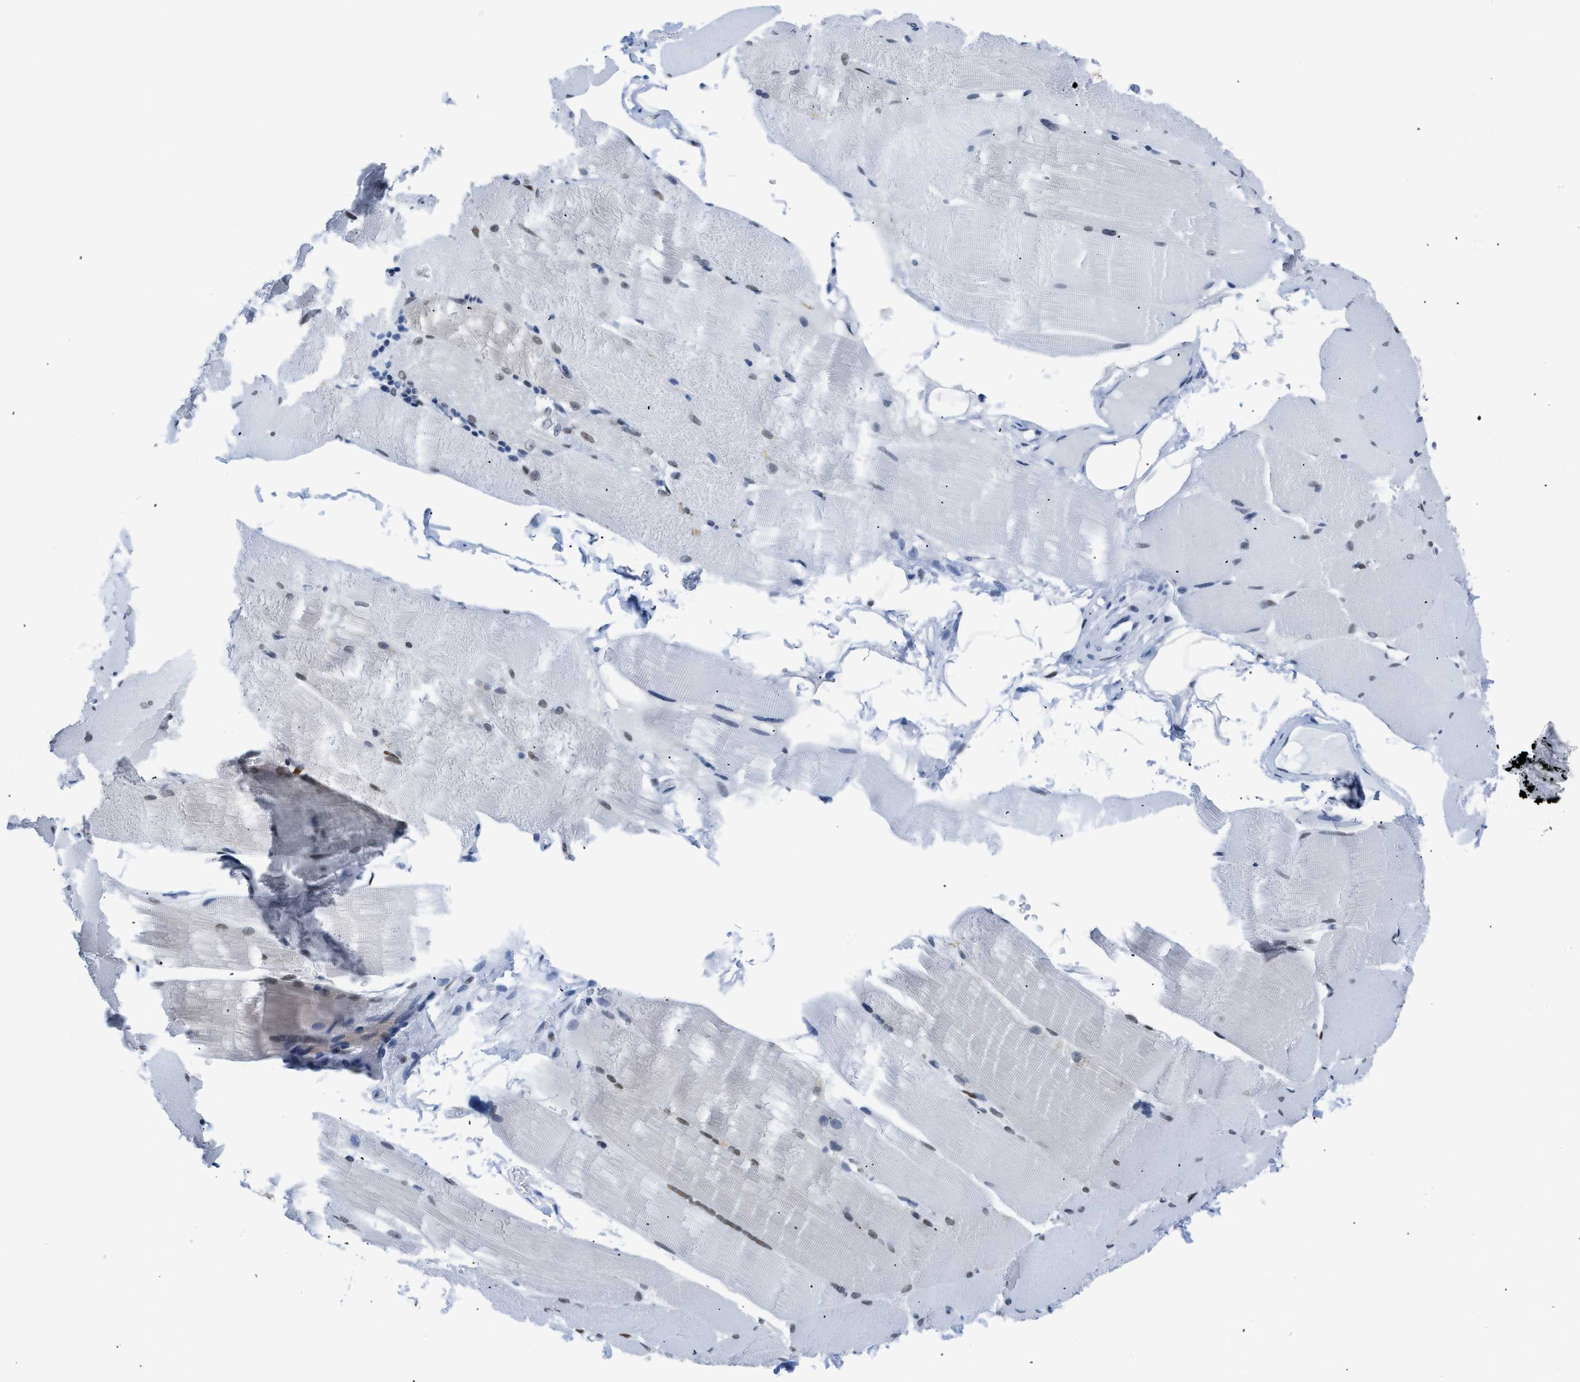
{"staining": {"intensity": "moderate", "quantity": "<25%", "location": "nuclear"}, "tissue": "skeletal muscle", "cell_type": "Myocytes", "image_type": "normal", "snomed": [{"axis": "morphology", "description": "Normal tissue, NOS"}, {"axis": "topography", "description": "Skin"}, {"axis": "topography", "description": "Skeletal muscle"}], "caption": "The image demonstrates immunohistochemical staining of normal skeletal muscle. There is moderate nuclear positivity is appreciated in approximately <25% of myocytes. The staining is performed using DAB (3,3'-diaminobenzidine) brown chromogen to label protein expression. The nuclei are counter-stained blue using hematoxylin.", "gene": "CTBP1", "patient": {"sex": "male", "age": 83}}